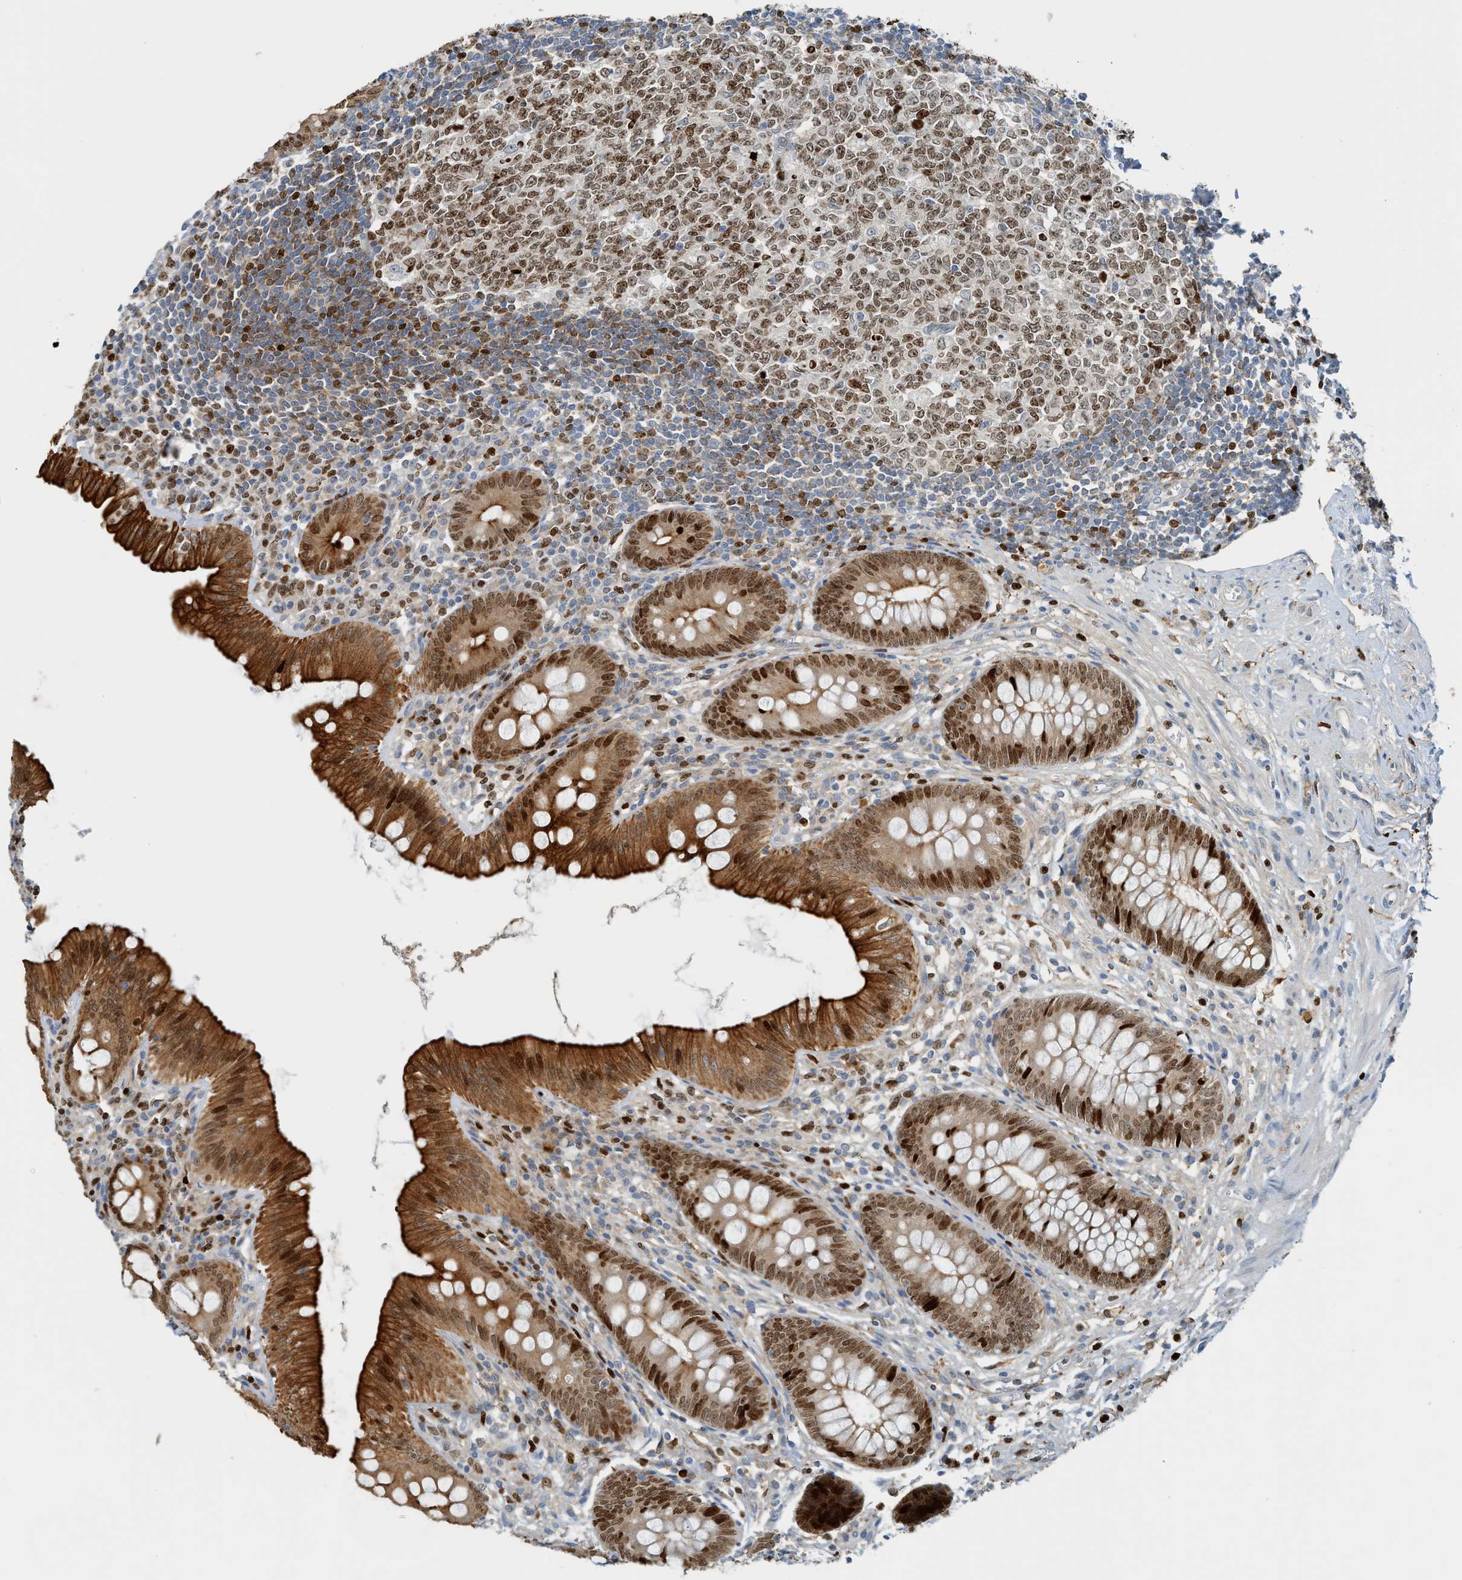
{"staining": {"intensity": "strong", "quantity": ">75%", "location": "cytoplasmic/membranous,nuclear"}, "tissue": "appendix", "cell_type": "Glandular cells", "image_type": "normal", "snomed": [{"axis": "morphology", "description": "Normal tissue, NOS"}, {"axis": "topography", "description": "Appendix"}], "caption": "Approximately >75% of glandular cells in normal human appendix reveal strong cytoplasmic/membranous,nuclear protein staining as visualized by brown immunohistochemical staining.", "gene": "SH3D19", "patient": {"sex": "male", "age": 56}}